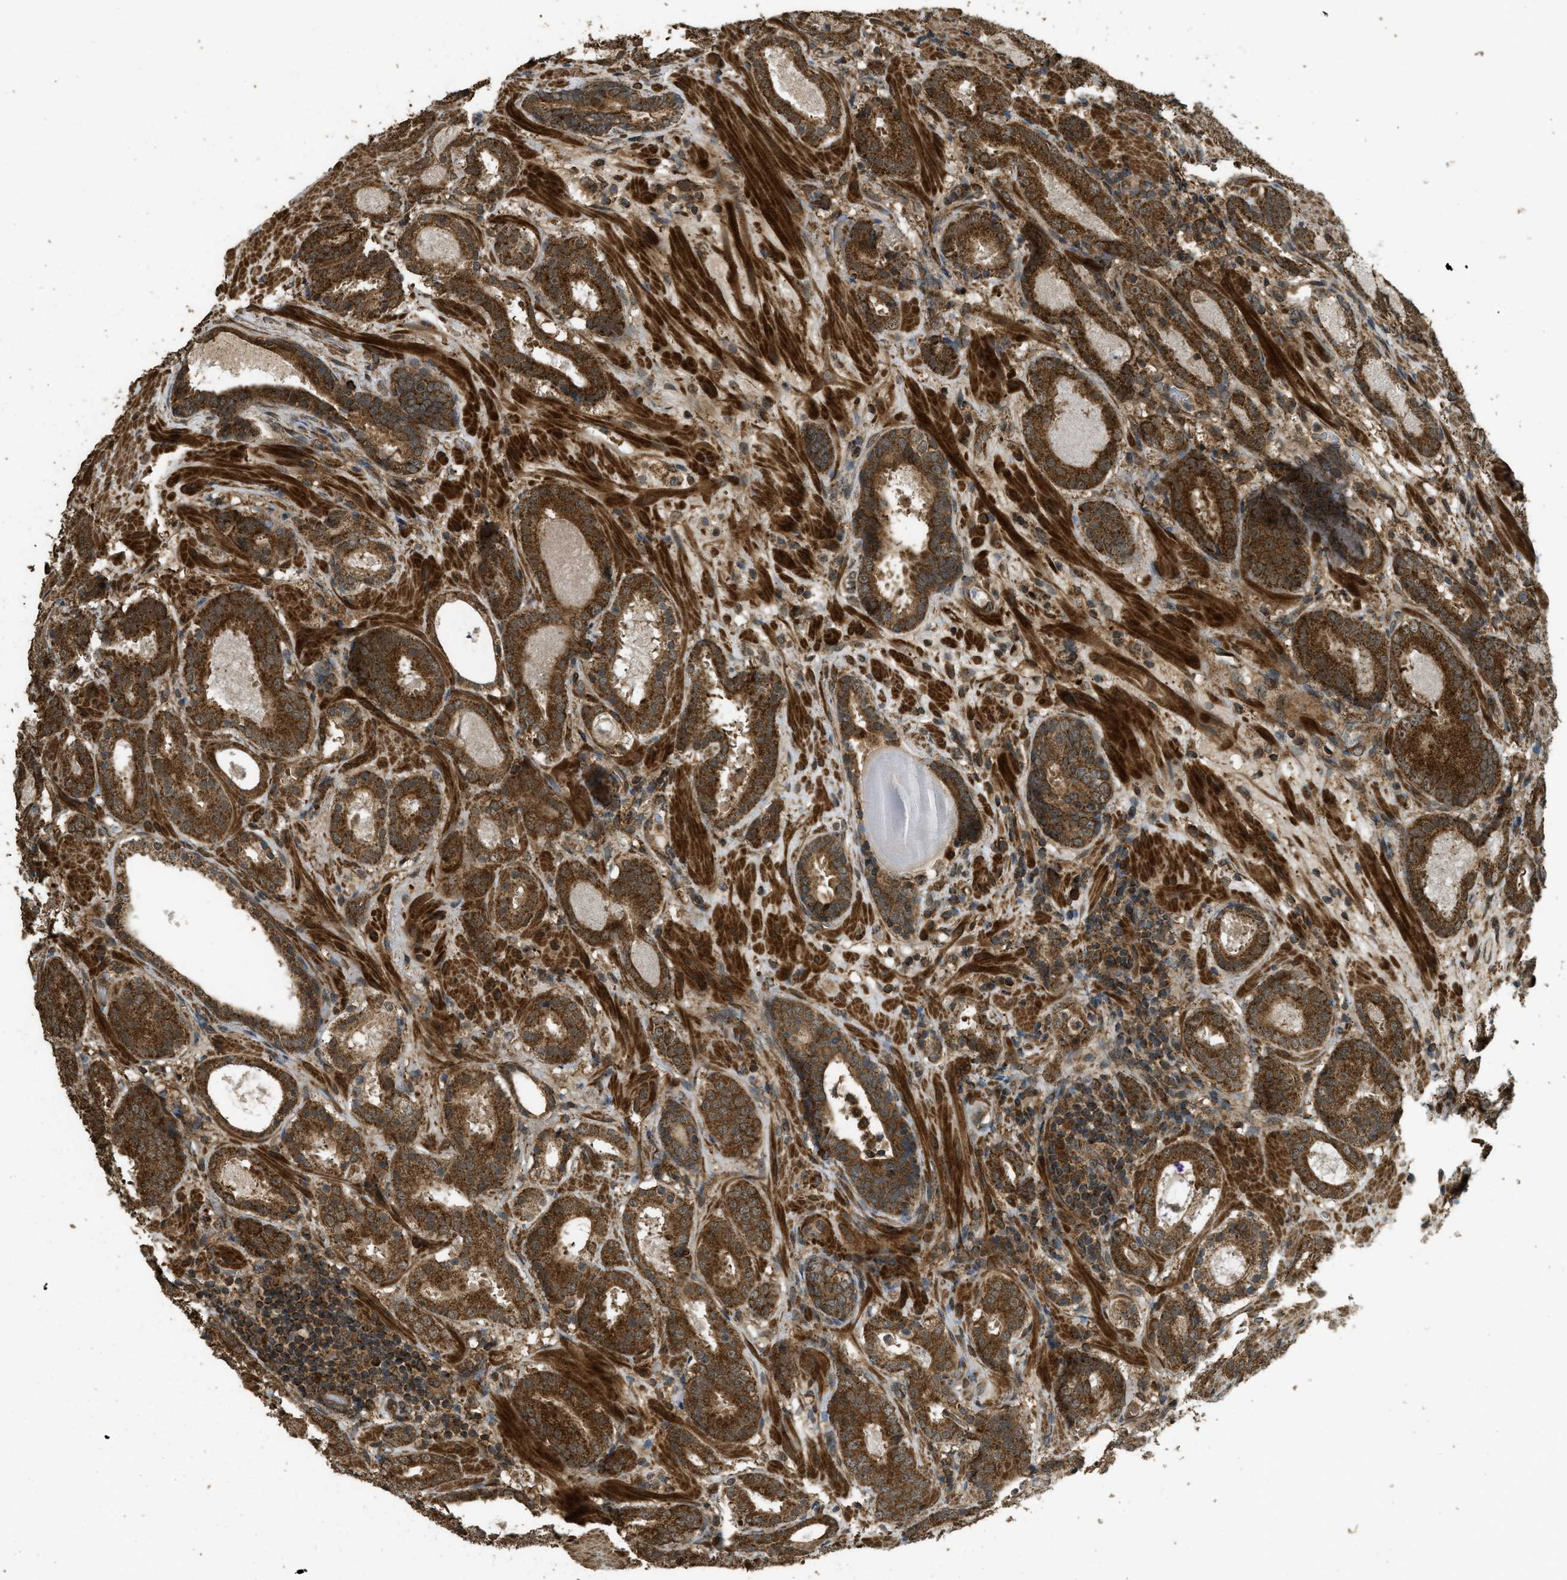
{"staining": {"intensity": "strong", "quantity": ">75%", "location": "cytoplasmic/membranous"}, "tissue": "prostate cancer", "cell_type": "Tumor cells", "image_type": "cancer", "snomed": [{"axis": "morphology", "description": "Adenocarcinoma, Low grade"}, {"axis": "topography", "description": "Prostate"}], "caption": "Prostate cancer stained with DAB IHC displays high levels of strong cytoplasmic/membranous expression in approximately >75% of tumor cells. (Brightfield microscopy of DAB IHC at high magnification).", "gene": "CTPS1", "patient": {"sex": "male", "age": 69}}